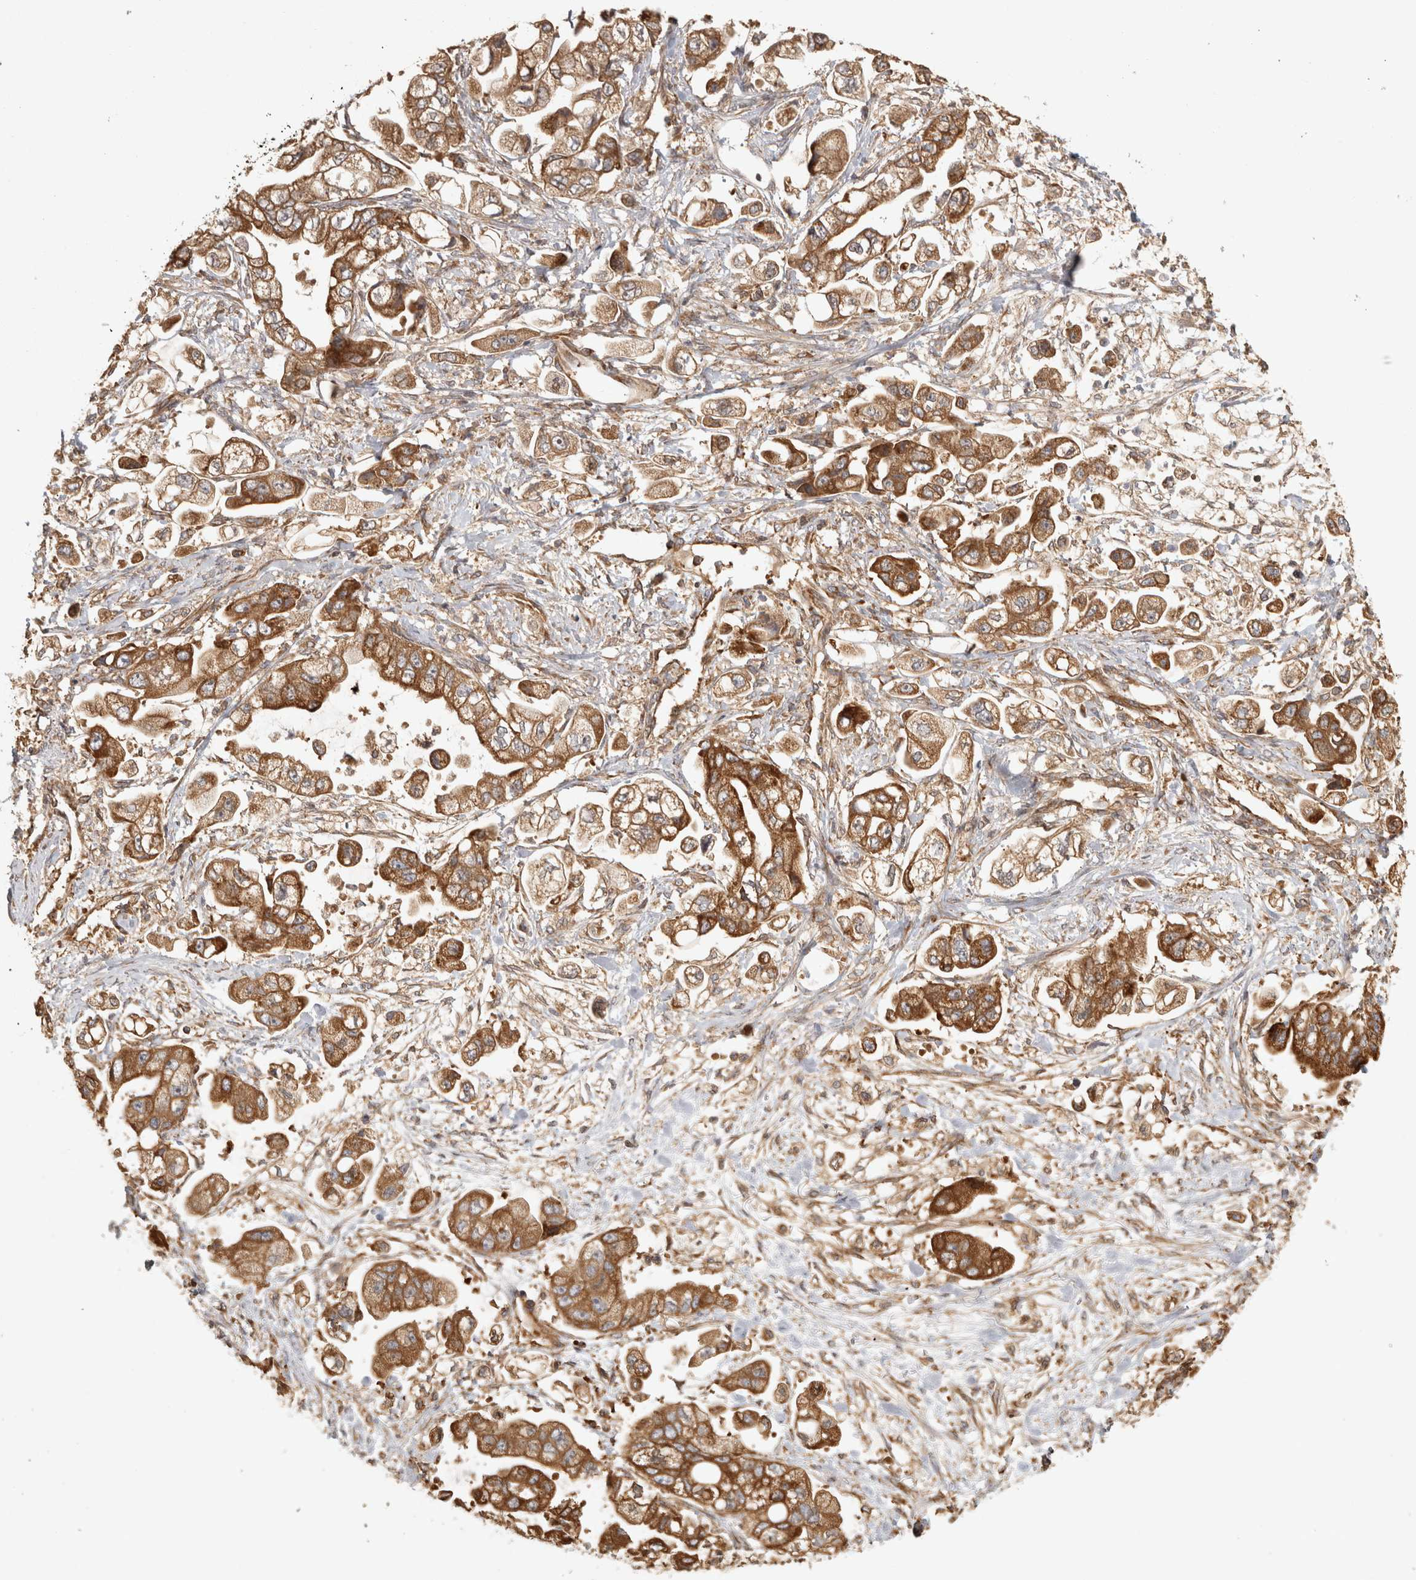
{"staining": {"intensity": "moderate", "quantity": ">75%", "location": "cytoplasmic/membranous"}, "tissue": "stomach cancer", "cell_type": "Tumor cells", "image_type": "cancer", "snomed": [{"axis": "morphology", "description": "Adenocarcinoma, NOS"}, {"axis": "topography", "description": "Stomach"}], "caption": "Adenocarcinoma (stomach) was stained to show a protein in brown. There is medium levels of moderate cytoplasmic/membranous staining in approximately >75% of tumor cells.", "gene": "CAMSAP2", "patient": {"sex": "male", "age": 62}}